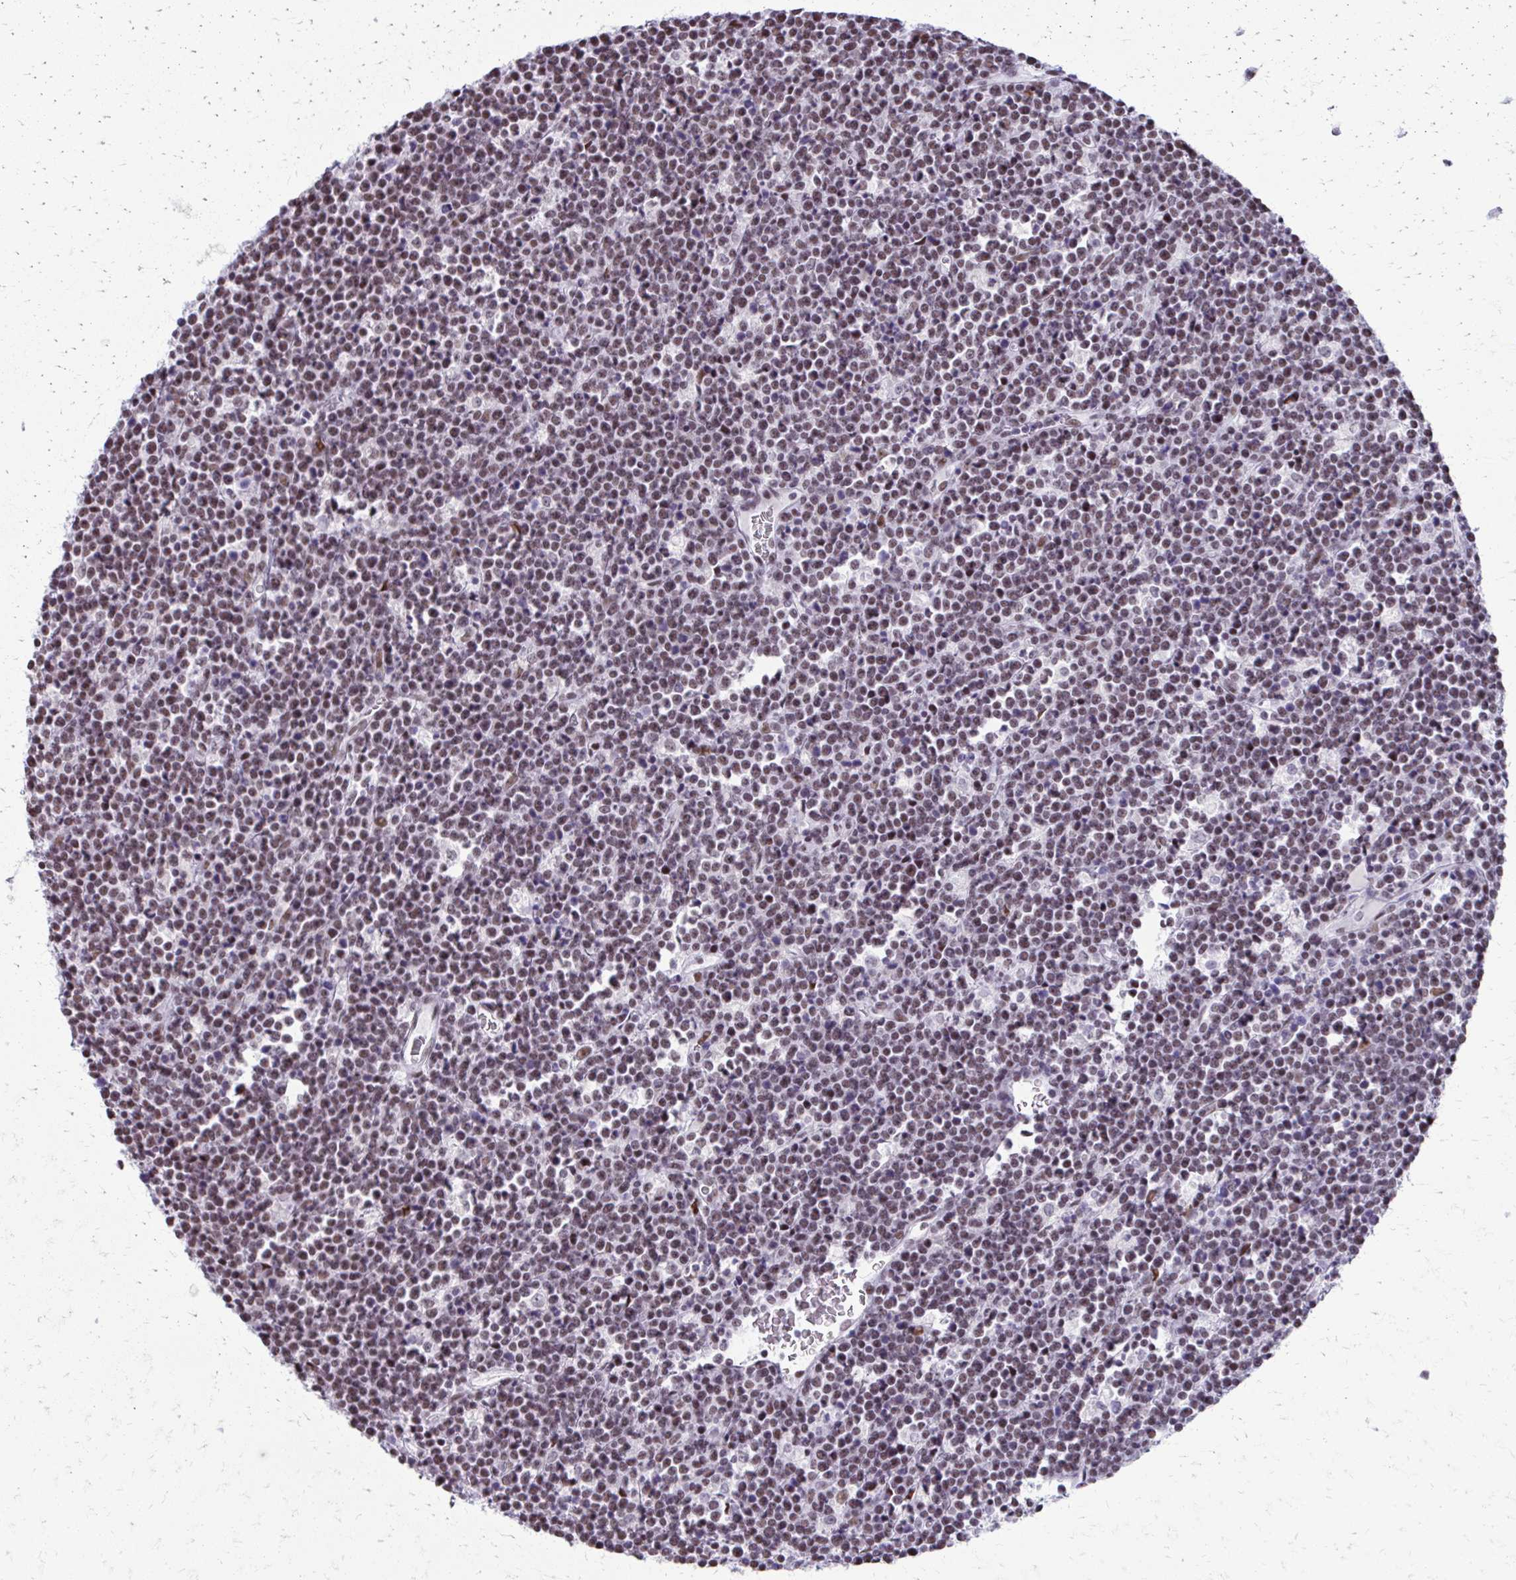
{"staining": {"intensity": "weak", "quantity": ">75%", "location": "nuclear"}, "tissue": "lymphoma", "cell_type": "Tumor cells", "image_type": "cancer", "snomed": [{"axis": "morphology", "description": "Malignant lymphoma, non-Hodgkin's type, High grade"}, {"axis": "topography", "description": "Ovary"}], "caption": "Immunohistochemistry (DAB (3,3'-diaminobenzidine)) staining of high-grade malignant lymphoma, non-Hodgkin's type displays weak nuclear protein staining in approximately >75% of tumor cells.", "gene": "SS18", "patient": {"sex": "female", "age": 56}}